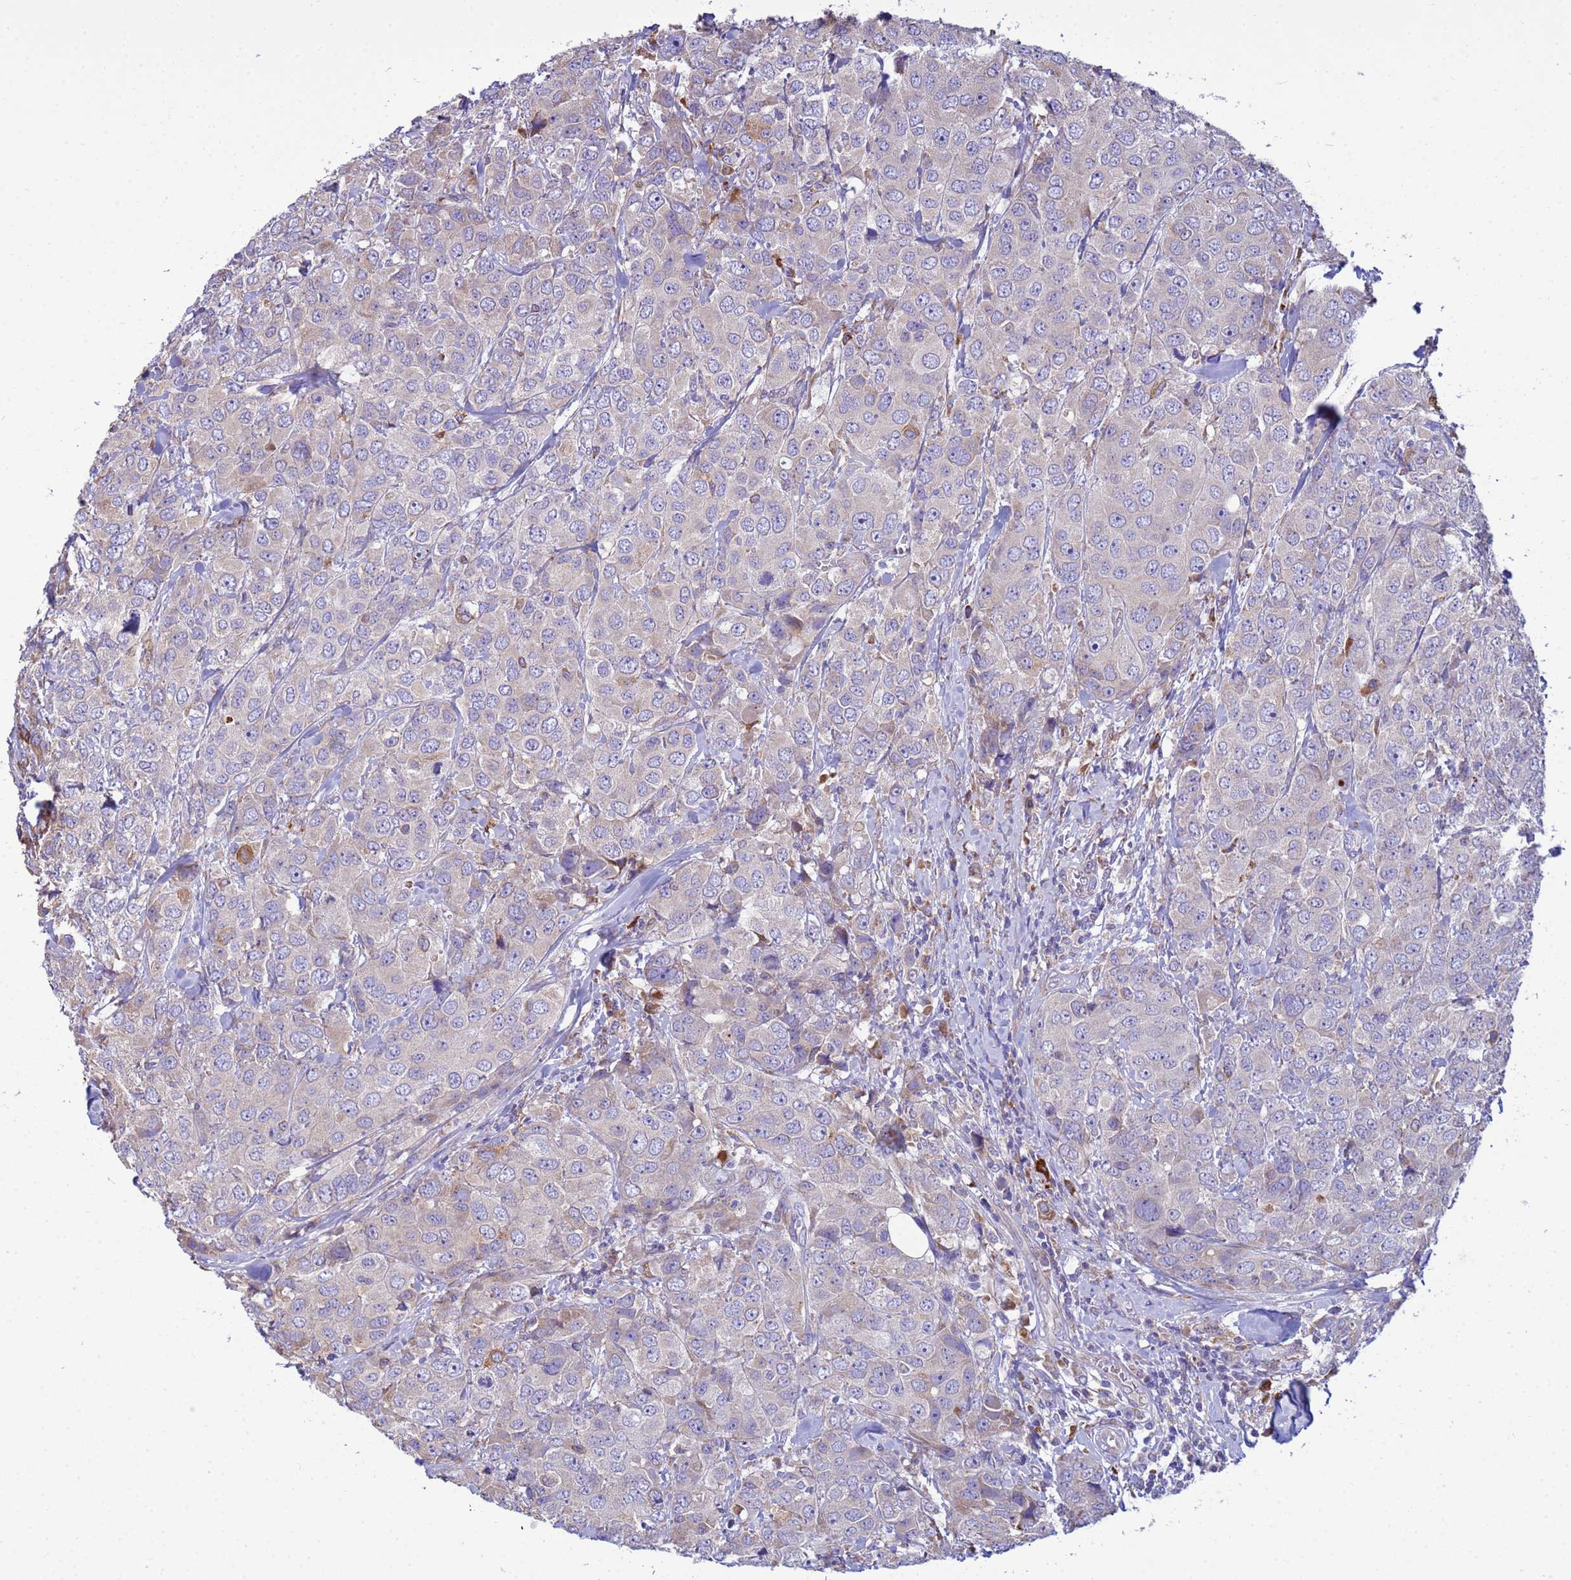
{"staining": {"intensity": "weak", "quantity": "<25%", "location": "cytoplasmic/membranous"}, "tissue": "breast cancer", "cell_type": "Tumor cells", "image_type": "cancer", "snomed": [{"axis": "morphology", "description": "Duct carcinoma"}, {"axis": "topography", "description": "Breast"}], "caption": "Immunohistochemical staining of breast cancer (infiltrating ductal carcinoma) reveals no significant positivity in tumor cells. The staining is performed using DAB brown chromogen with nuclei counter-stained in using hematoxylin.", "gene": "THAP5", "patient": {"sex": "female", "age": 43}}